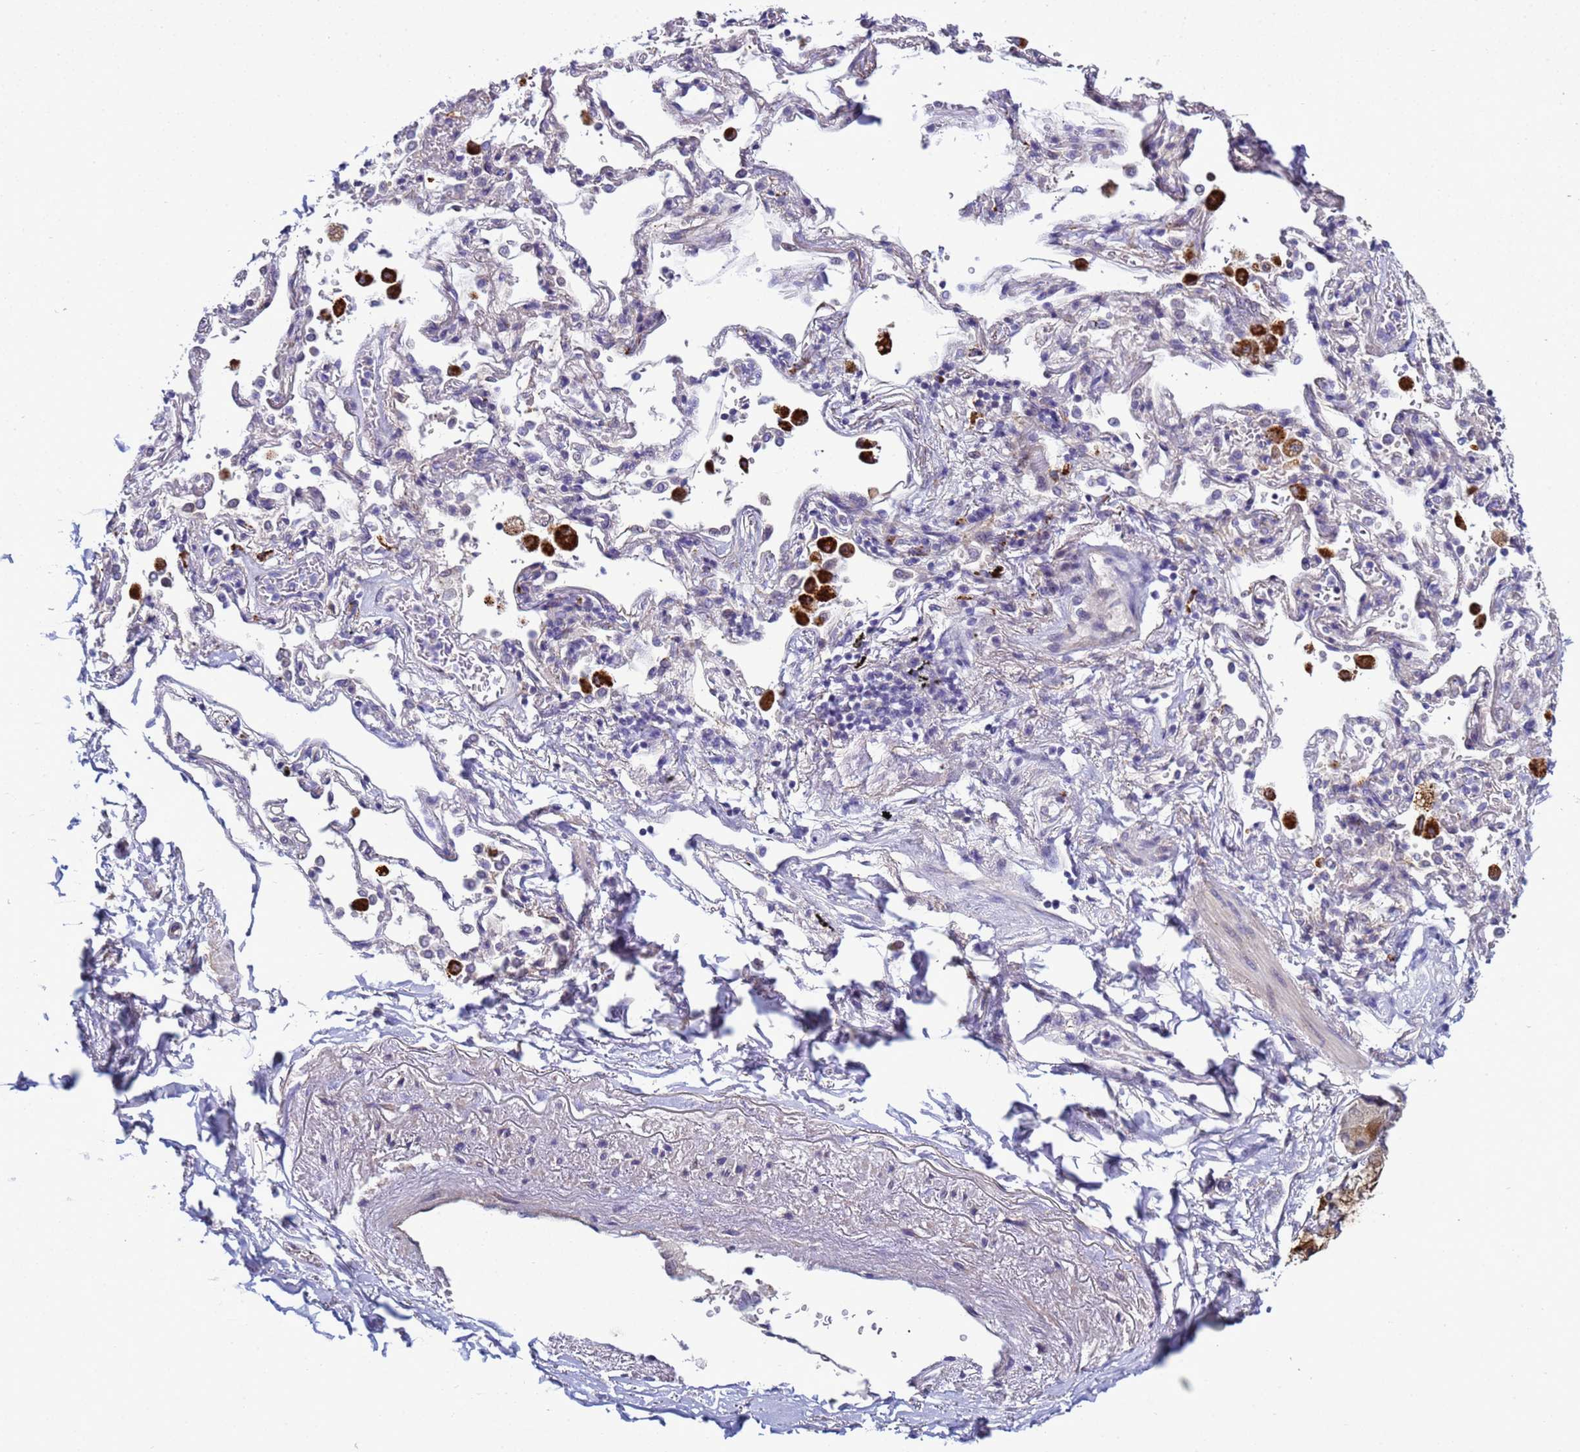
{"staining": {"intensity": "negative", "quantity": "none", "location": "none"}, "tissue": "adipose tissue", "cell_type": "Adipocytes", "image_type": "normal", "snomed": [{"axis": "morphology", "description": "Normal tissue, NOS"}, {"axis": "topography", "description": "Cartilage tissue"}], "caption": "Immunohistochemistry of normal adipose tissue shows no positivity in adipocytes. The staining was performed using DAB to visualize the protein expression in brown, while the nuclei were stained in blue with hematoxylin (Magnification: 20x).", "gene": "NAT1", "patient": {"sex": "male", "age": 73}}